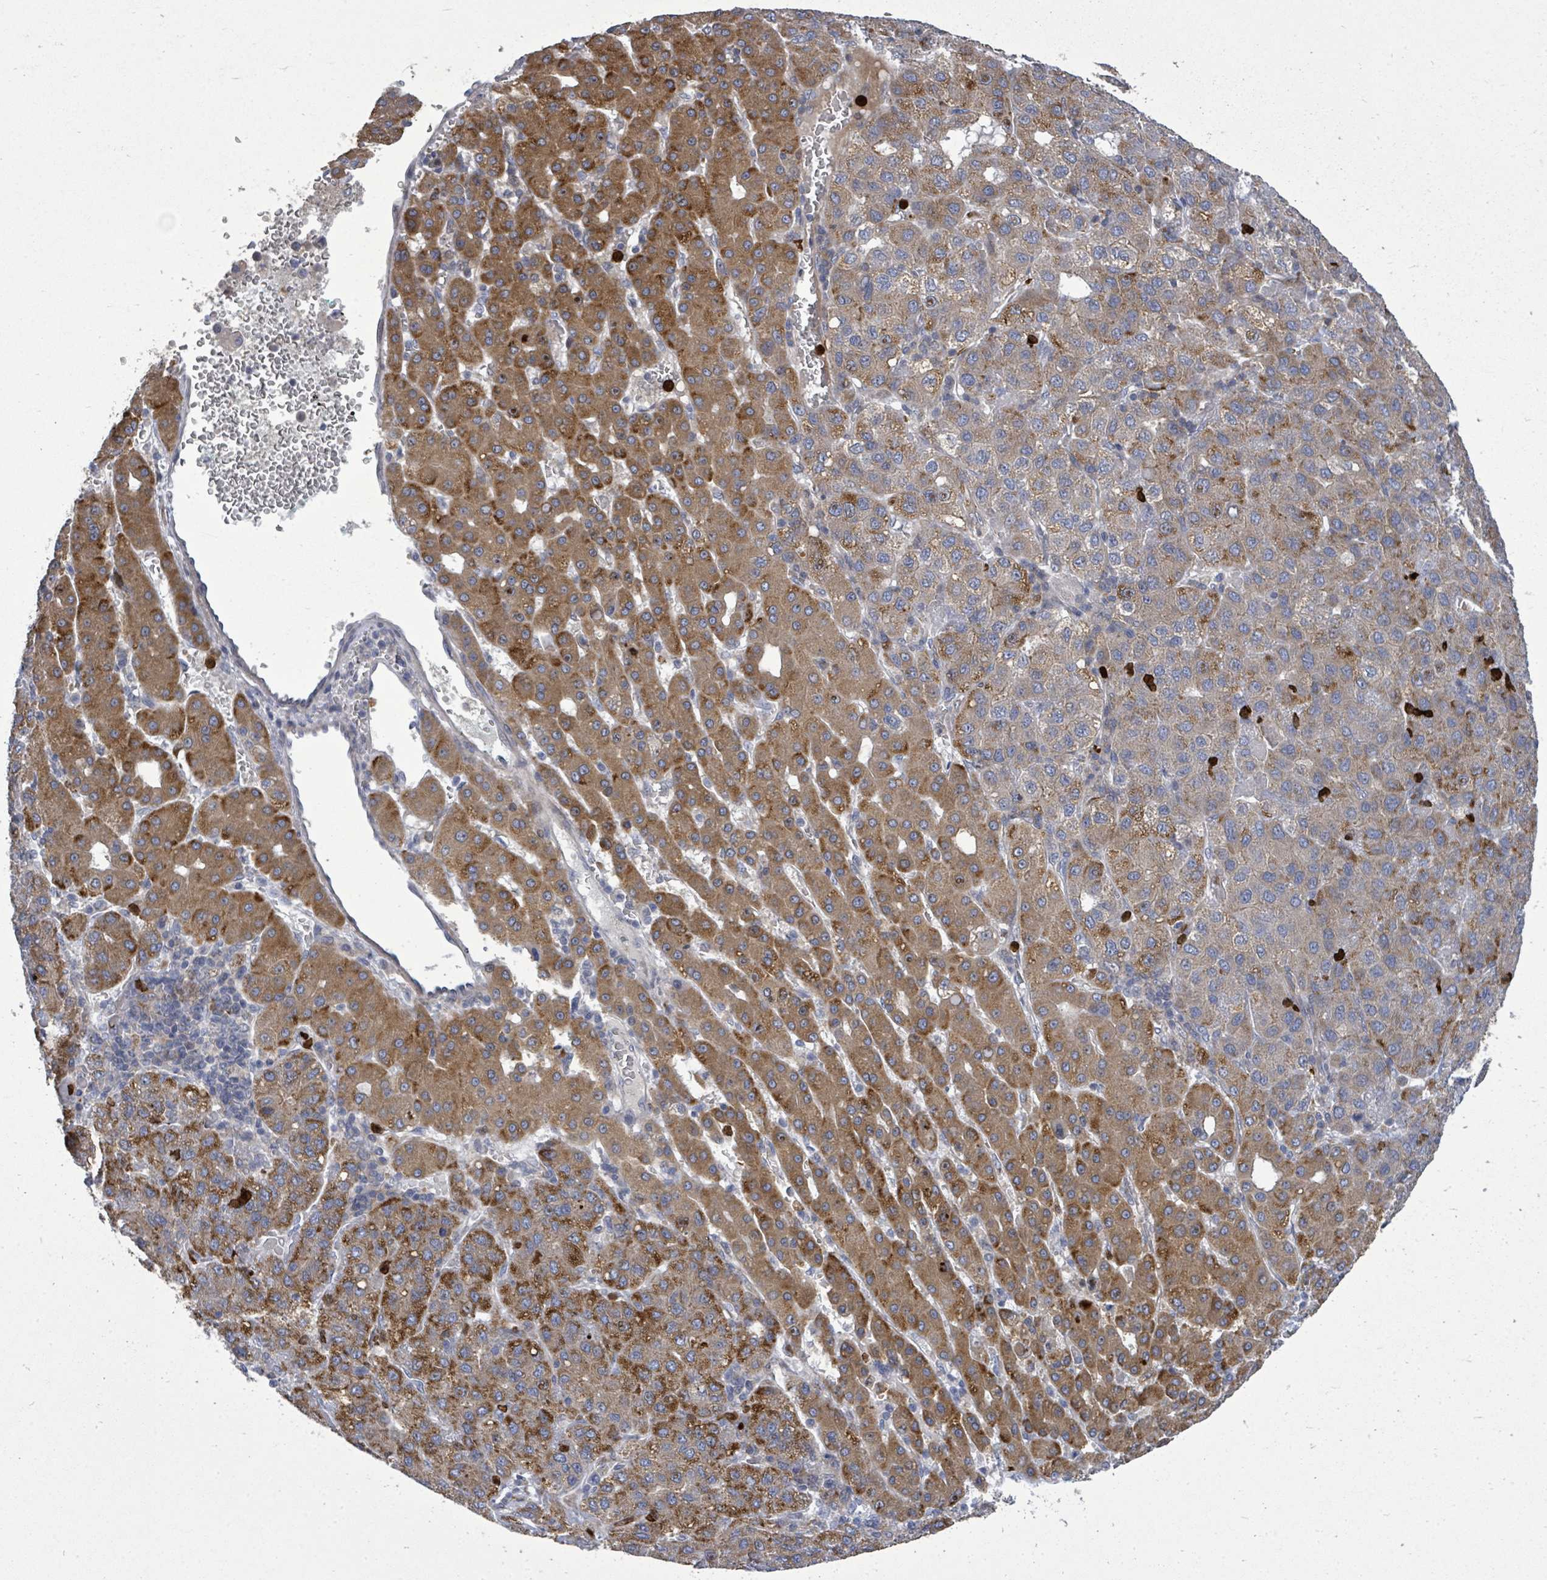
{"staining": {"intensity": "moderate", "quantity": "25%-75%", "location": "cytoplasmic/membranous"}, "tissue": "liver cancer", "cell_type": "Tumor cells", "image_type": "cancer", "snomed": [{"axis": "morphology", "description": "Carcinoma, Hepatocellular, NOS"}, {"axis": "topography", "description": "Liver"}], "caption": "Immunohistochemical staining of human liver hepatocellular carcinoma reveals moderate cytoplasmic/membranous protein staining in approximately 25%-75% of tumor cells. The staining is performed using DAB brown chromogen to label protein expression. The nuclei are counter-stained blue using hematoxylin.", "gene": "SAR1A", "patient": {"sex": "male", "age": 65}}